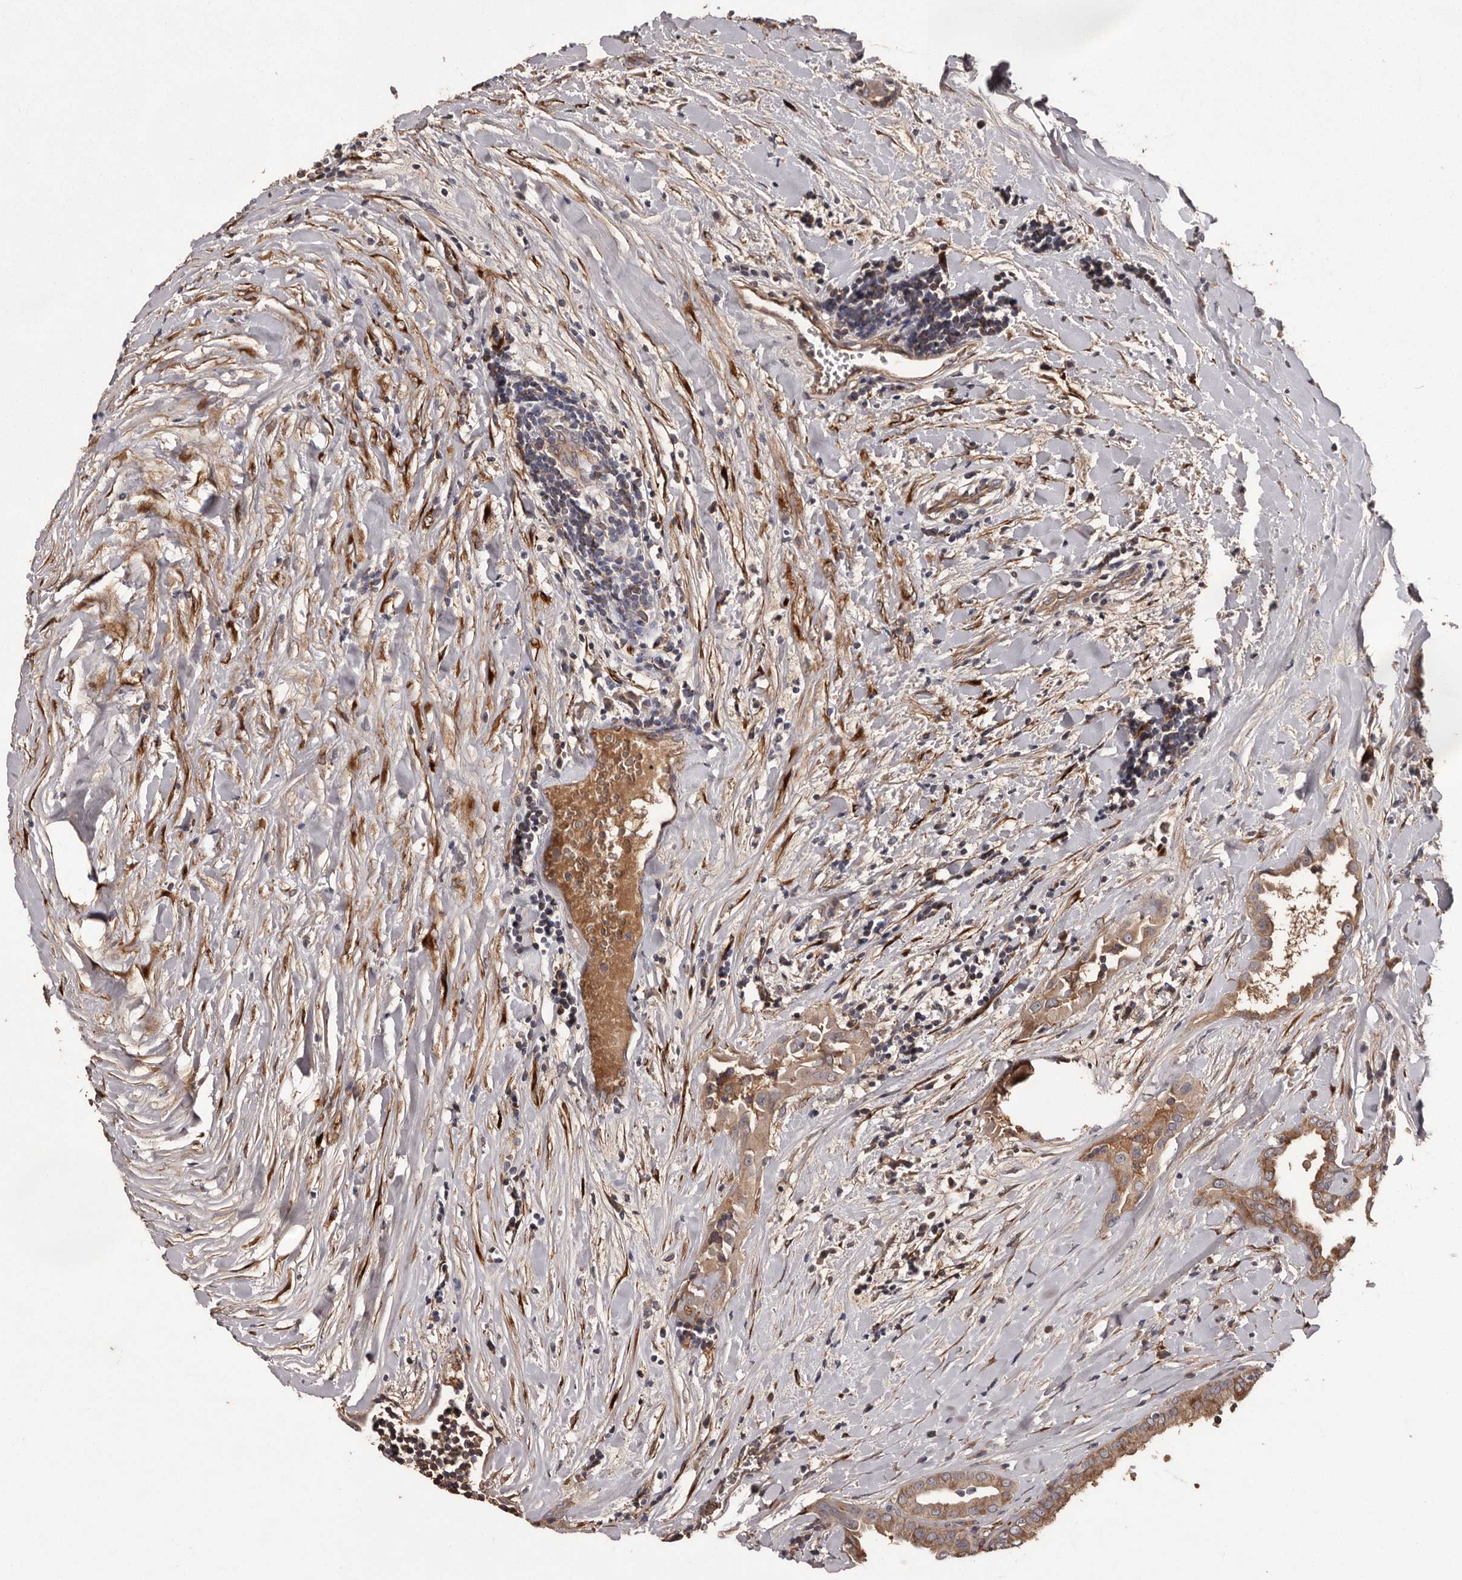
{"staining": {"intensity": "moderate", "quantity": ">75%", "location": "cytoplasmic/membranous"}, "tissue": "thyroid cancer", "cell_type": "Tumor cells", "image_type": "cancer", "snomed": [{"axis": "morphology", "description": "Papillary adenocarcinoma, NOS"}, {"axis": "topography", "description": "Thyroid gland"}], "caption": "This photomicrograph shows immunohistochemistry staining of thyroid cancer, with medium moderate cytoplasmic/membranous positivity in about >75% of tumor cells.", "gene": "CYP1B1", "patient": {"sex": "male", "age": 33}}